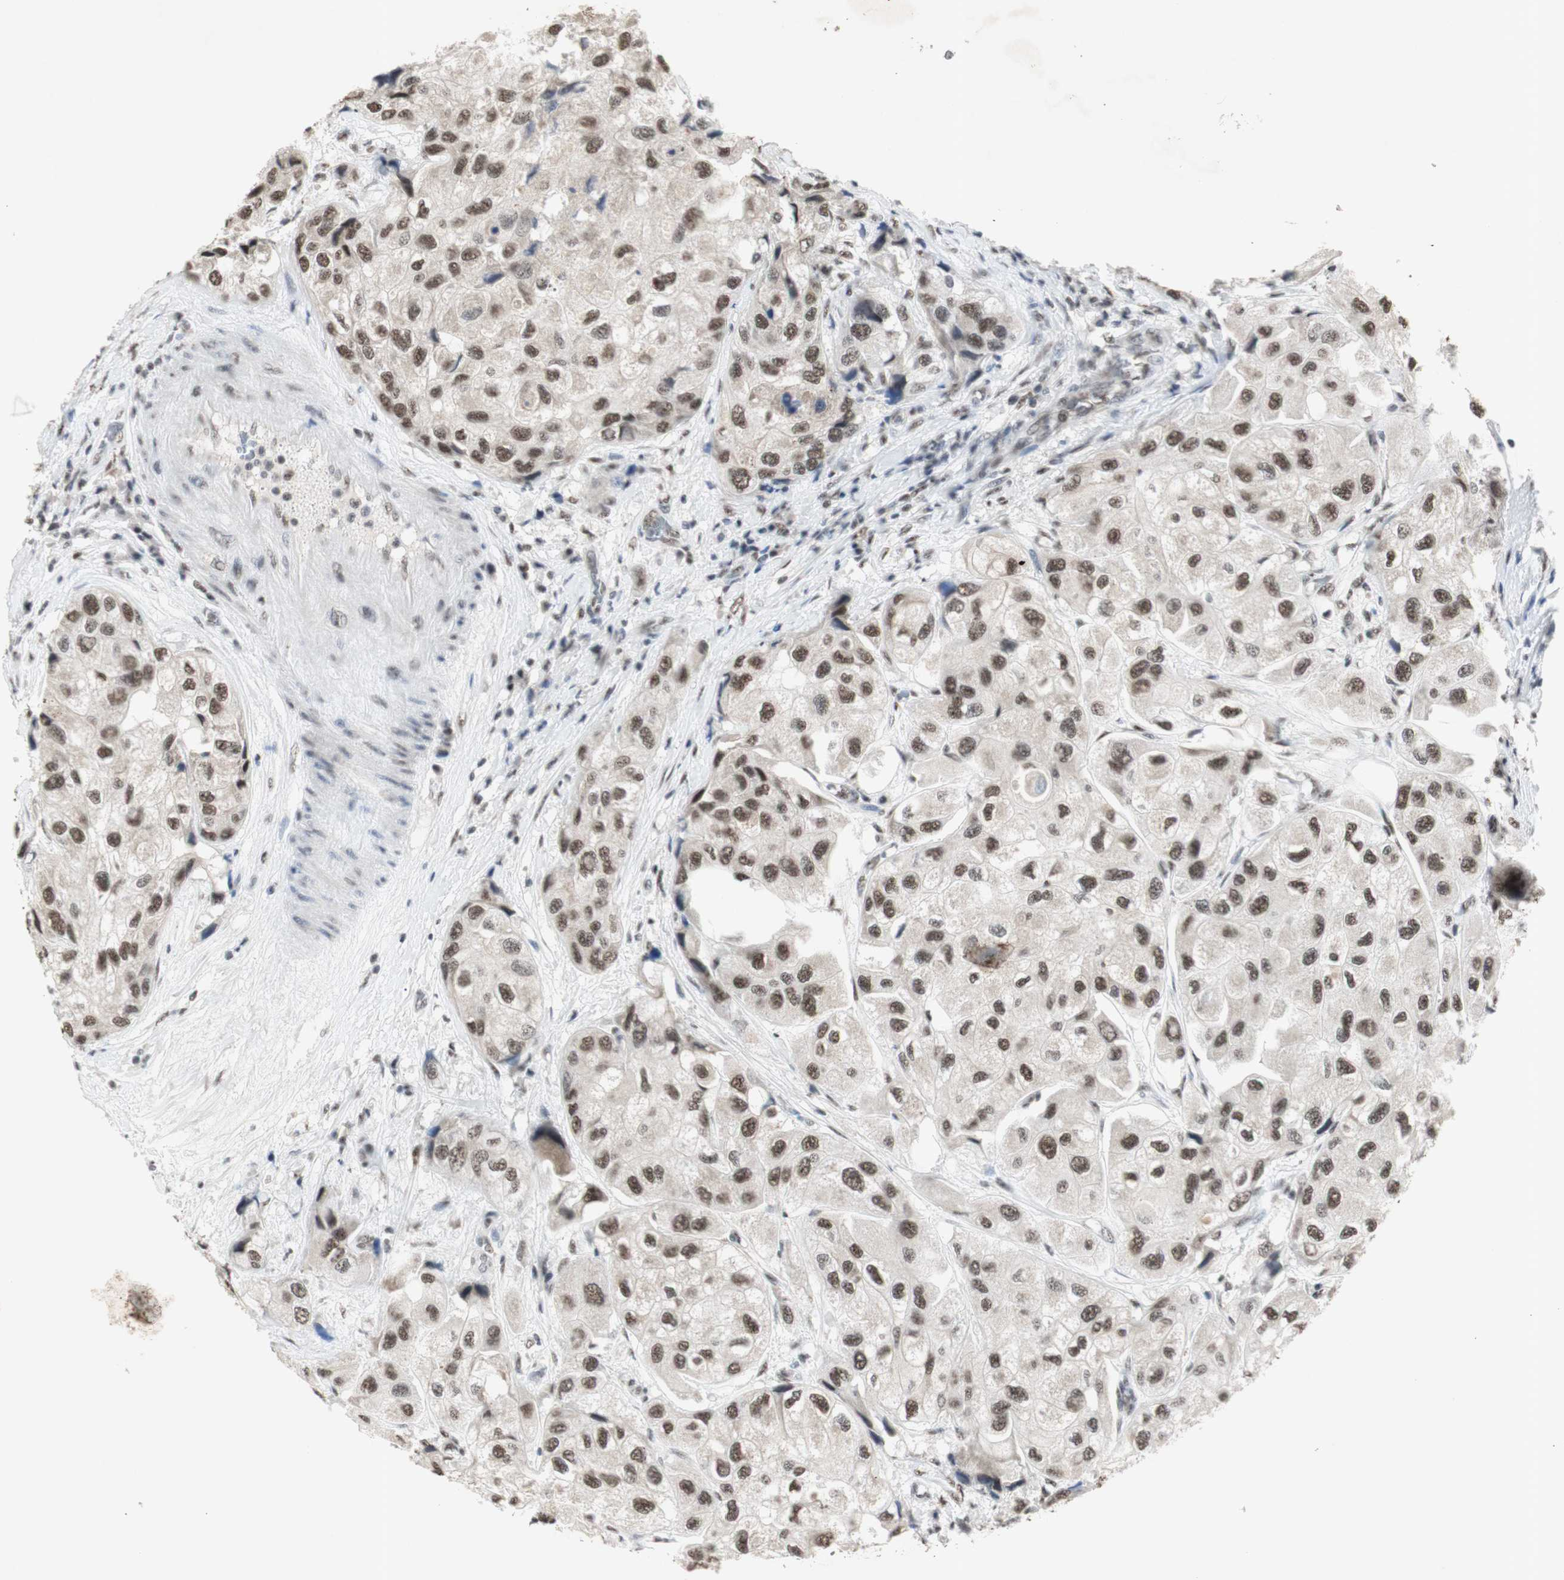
{"staining": {"intensity": "moderate", "quantity": ">75%", "location": "nuclear"}, "tissue": "urothelial cancer", "cell_type": "Tumor cells", "image_type": "cancer", "snomed": [{"axis": "morphology", "description": "Urothelial carcinoma, High grade"}, {"axis": "topography", "description": "Urinary bladder"}], "caption": "This is a micrograph of IHC staining of urothelial cancer, which shows moderate expression in the nuclear of tumor cells.", "gene": "SNRPB", "patient": {"sex": "female", "age": 64}}